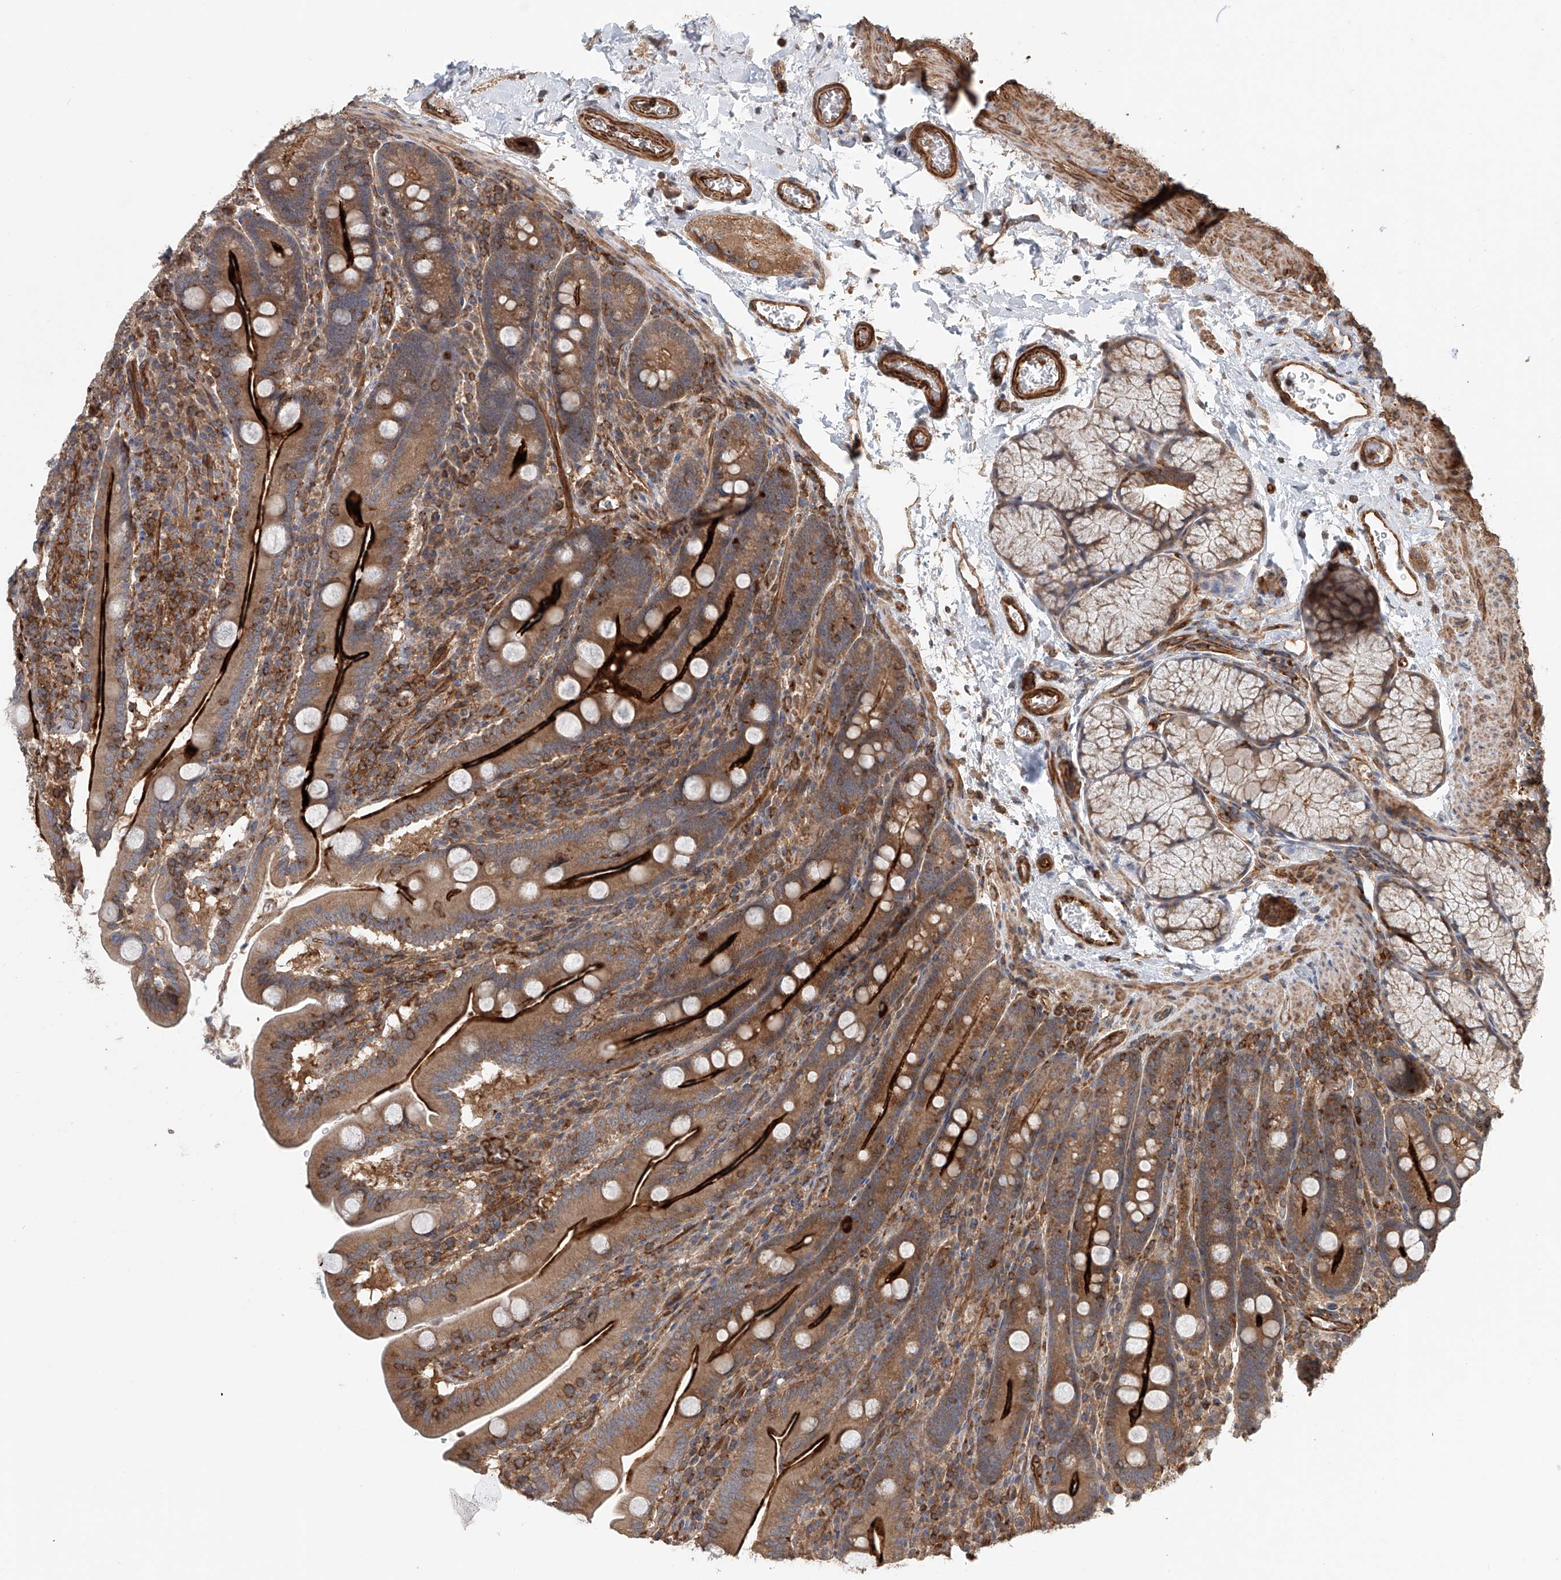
{"staining": {"intensity": "strong", "quantity": "25%-75%", "location": "cytoplasmic/membranous"}, "tissue": "duodenum", "cell_type": "Glandular cells", "image_type": "normal", "snomed": [{"axis": "morphology", "description": "Normal tissue, NOS"}, {"axis": "topography", "description": "Duodenum"}], "caption": "Immunohistochemical staining of benign duodenum shows 25%-75% levels of strong cytoplasmic/membranous protein positivity in approximately 25%-75% of glandular cells. (DAB IHC with brightfield microscopy, high magnification).", "gene": "FRYL", "patient": {"sex": "male", "age": 35}}